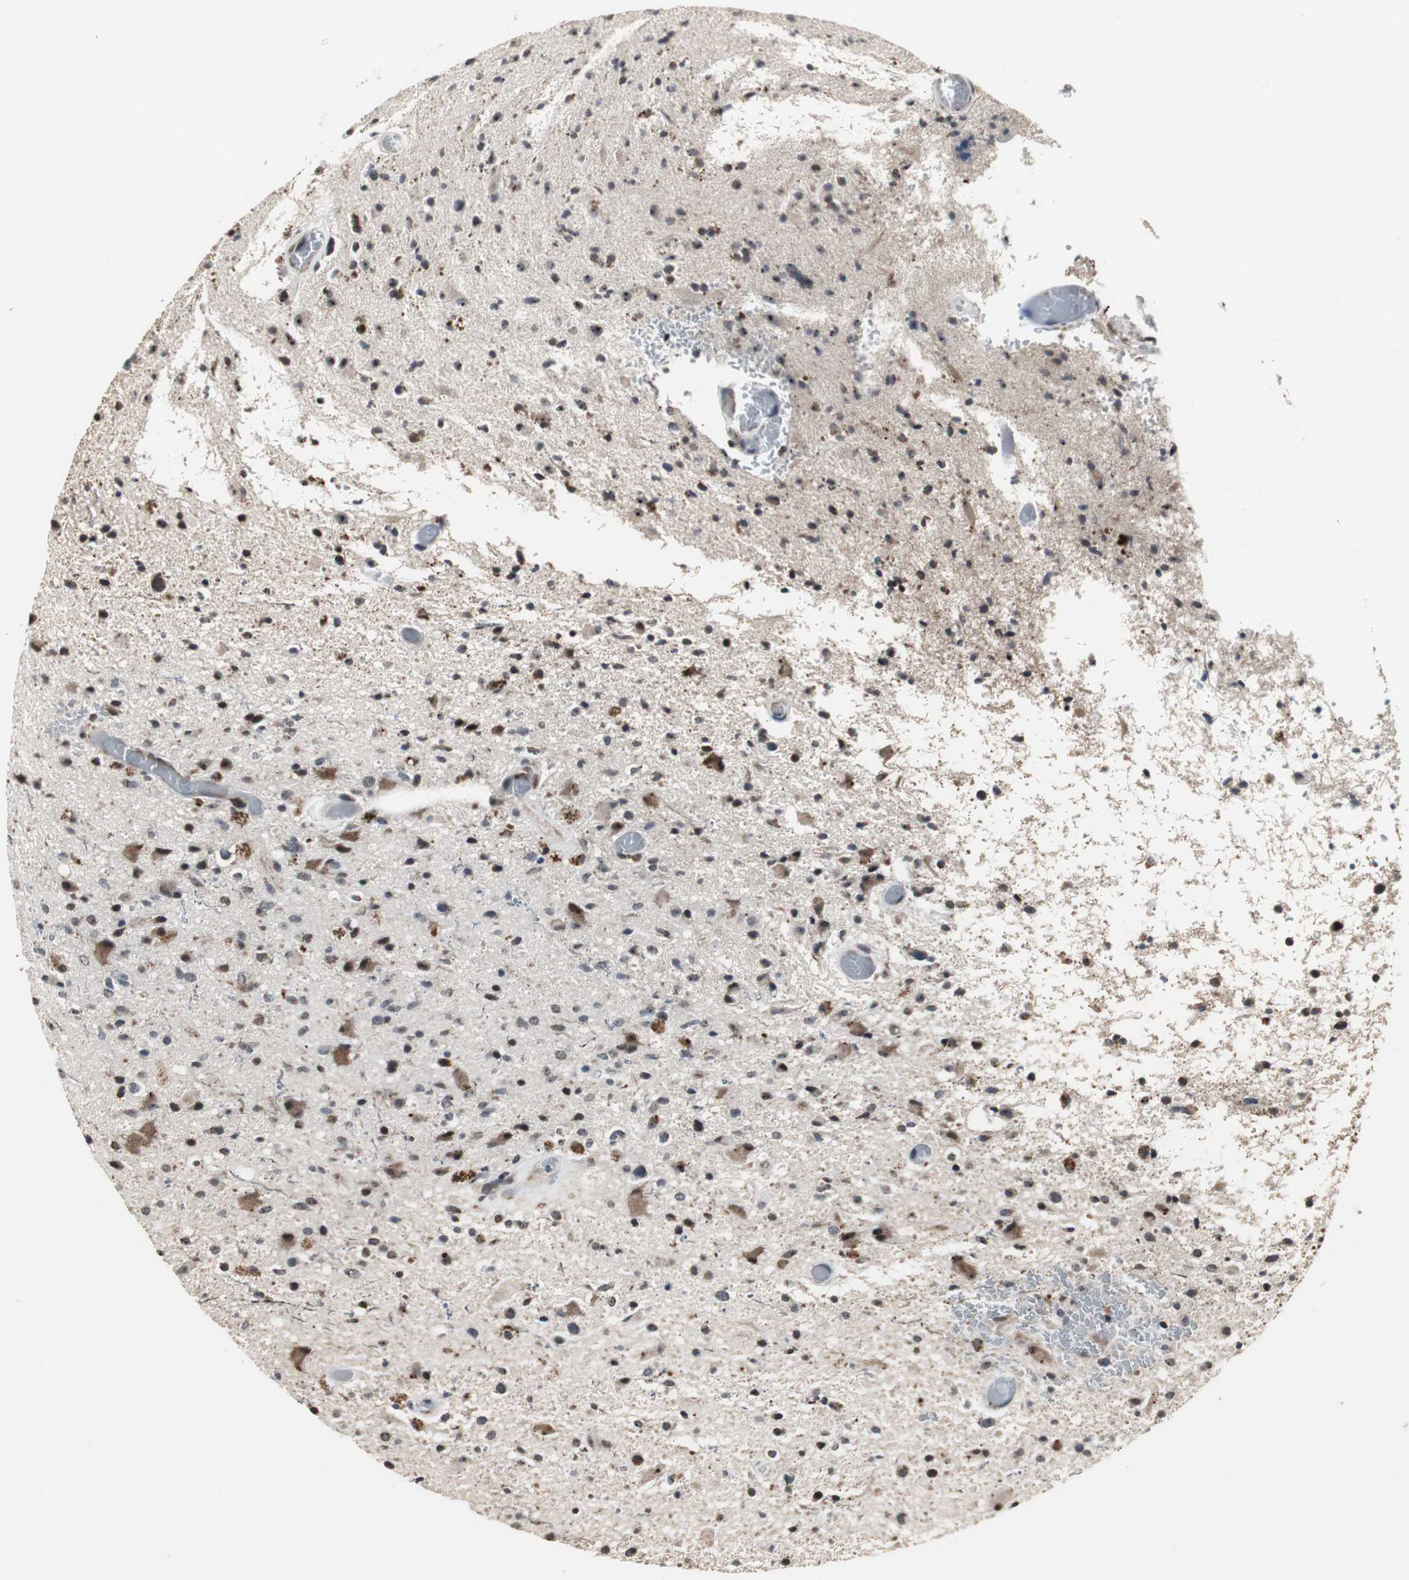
{"staining": {"intensity": "strong", "quantity": "25%-75%", "location": "cytoplasmic/membranous"}, "tissue": "glioma", "cell_type": "Tumor cells", "image_type": "cancer", "snomed": [{"axis": "morphology", "description": "Glioma, malignant, High grade"}, {"axis": "topography", "description": "Brain"}], "caption": "Protein expression by immunohistochemistry (IHC) exhibits strong cytoplasmic/membranous positivity in about 25%-75% of tumor cells in glioma.", "gene": "MRPL40", "patient": {"sex": "male", "age": 33}}